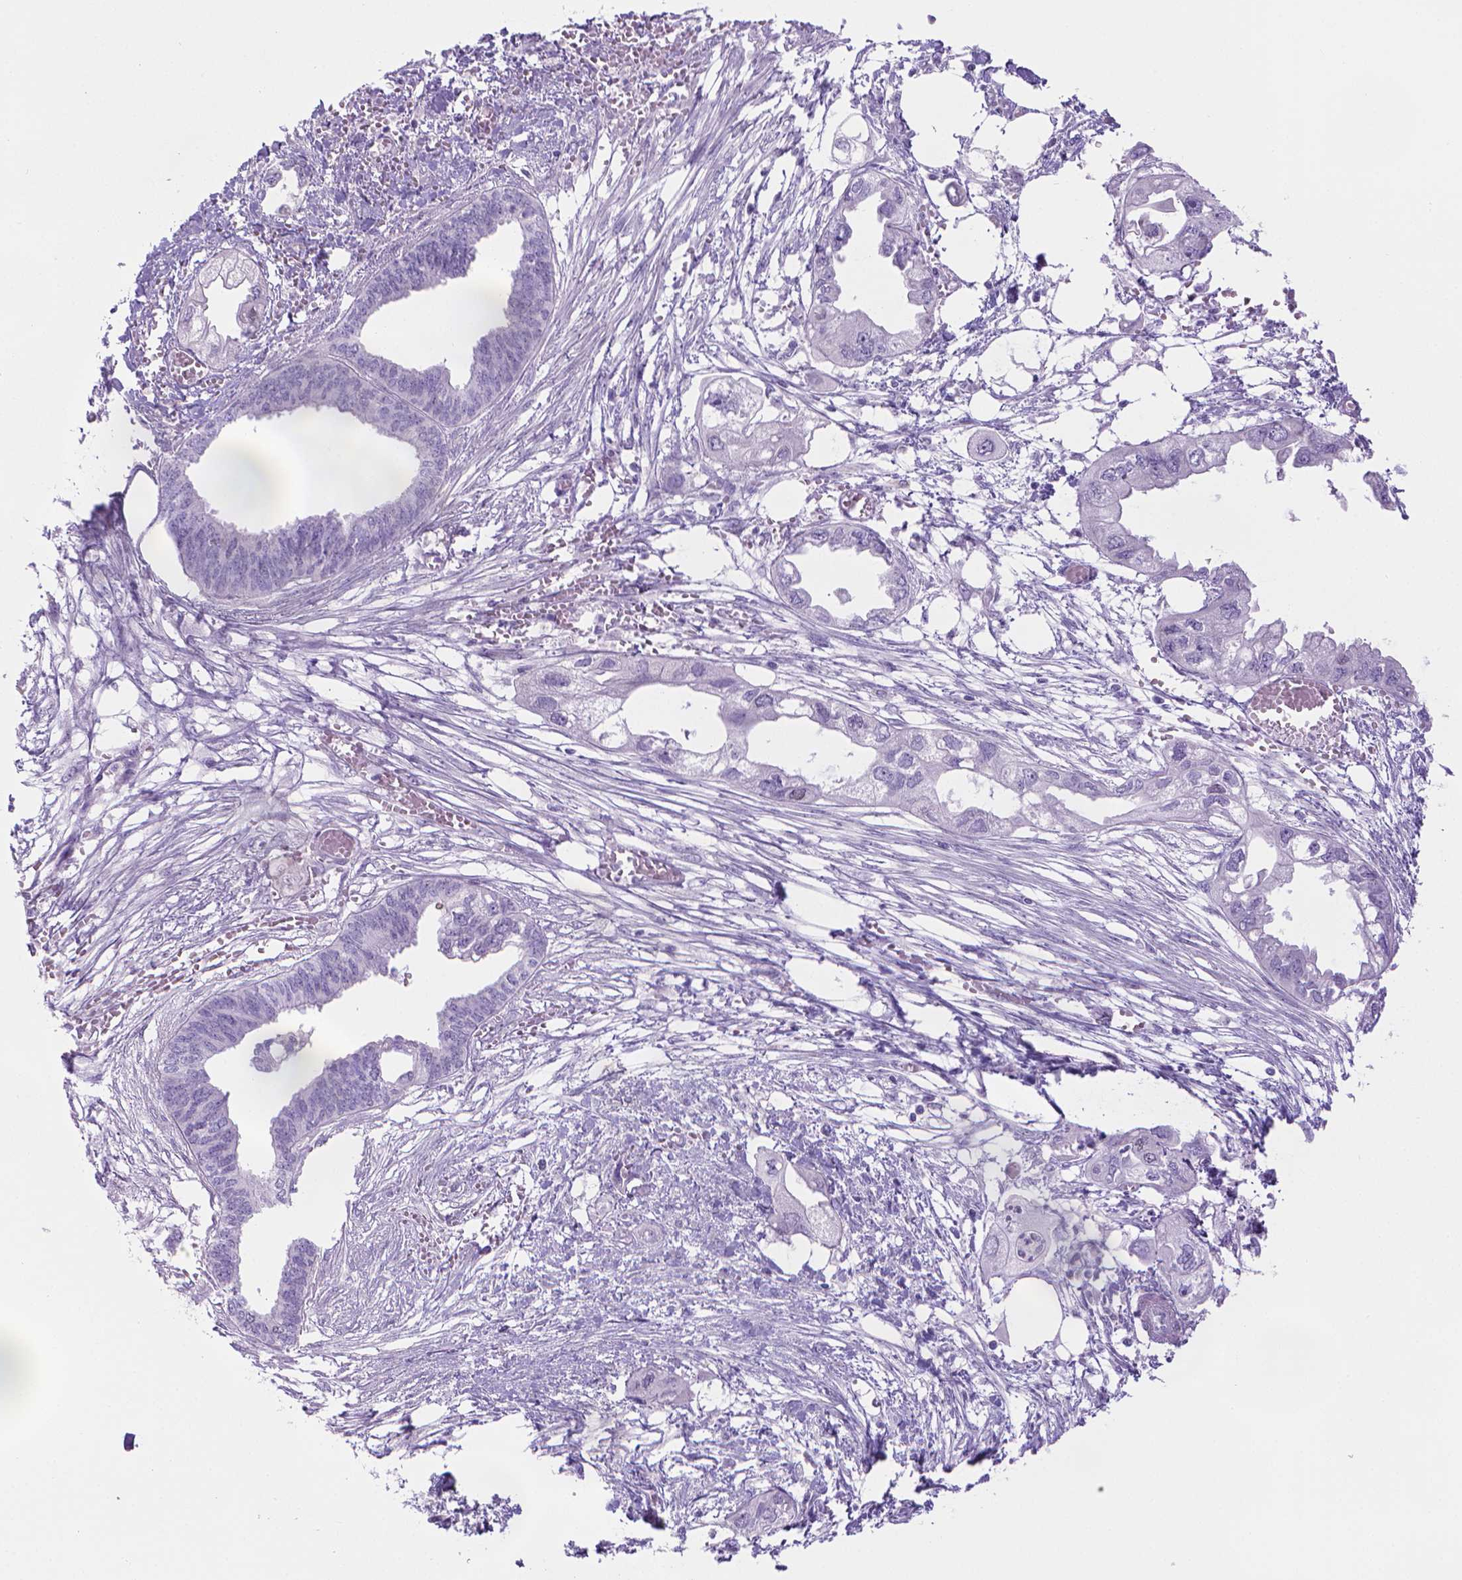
{"staining": {"intensity": "negative", "quantity": "none", "location": "none"}, "tissue": "endometrial cancer", "cell_type": "Tumor cells", "image_type": "cancer", "snomed": [{"axis": "morphology", "description": "Adenocarcinoma, NOS"}, {"axis": "morphology", "description": "Adenocarcinoma, metastatic, NOS"}, {"axis": "topography", "description": "Adipose tissue"}, {"axis": "topography", "description": "Endometrium"}], "caption": "Protein analysis of endometrial adenocarcinoma displays no significant expression in tumor cells.", "gene": "SPAG6", "patient": {"sex": "female", "age": 67}}